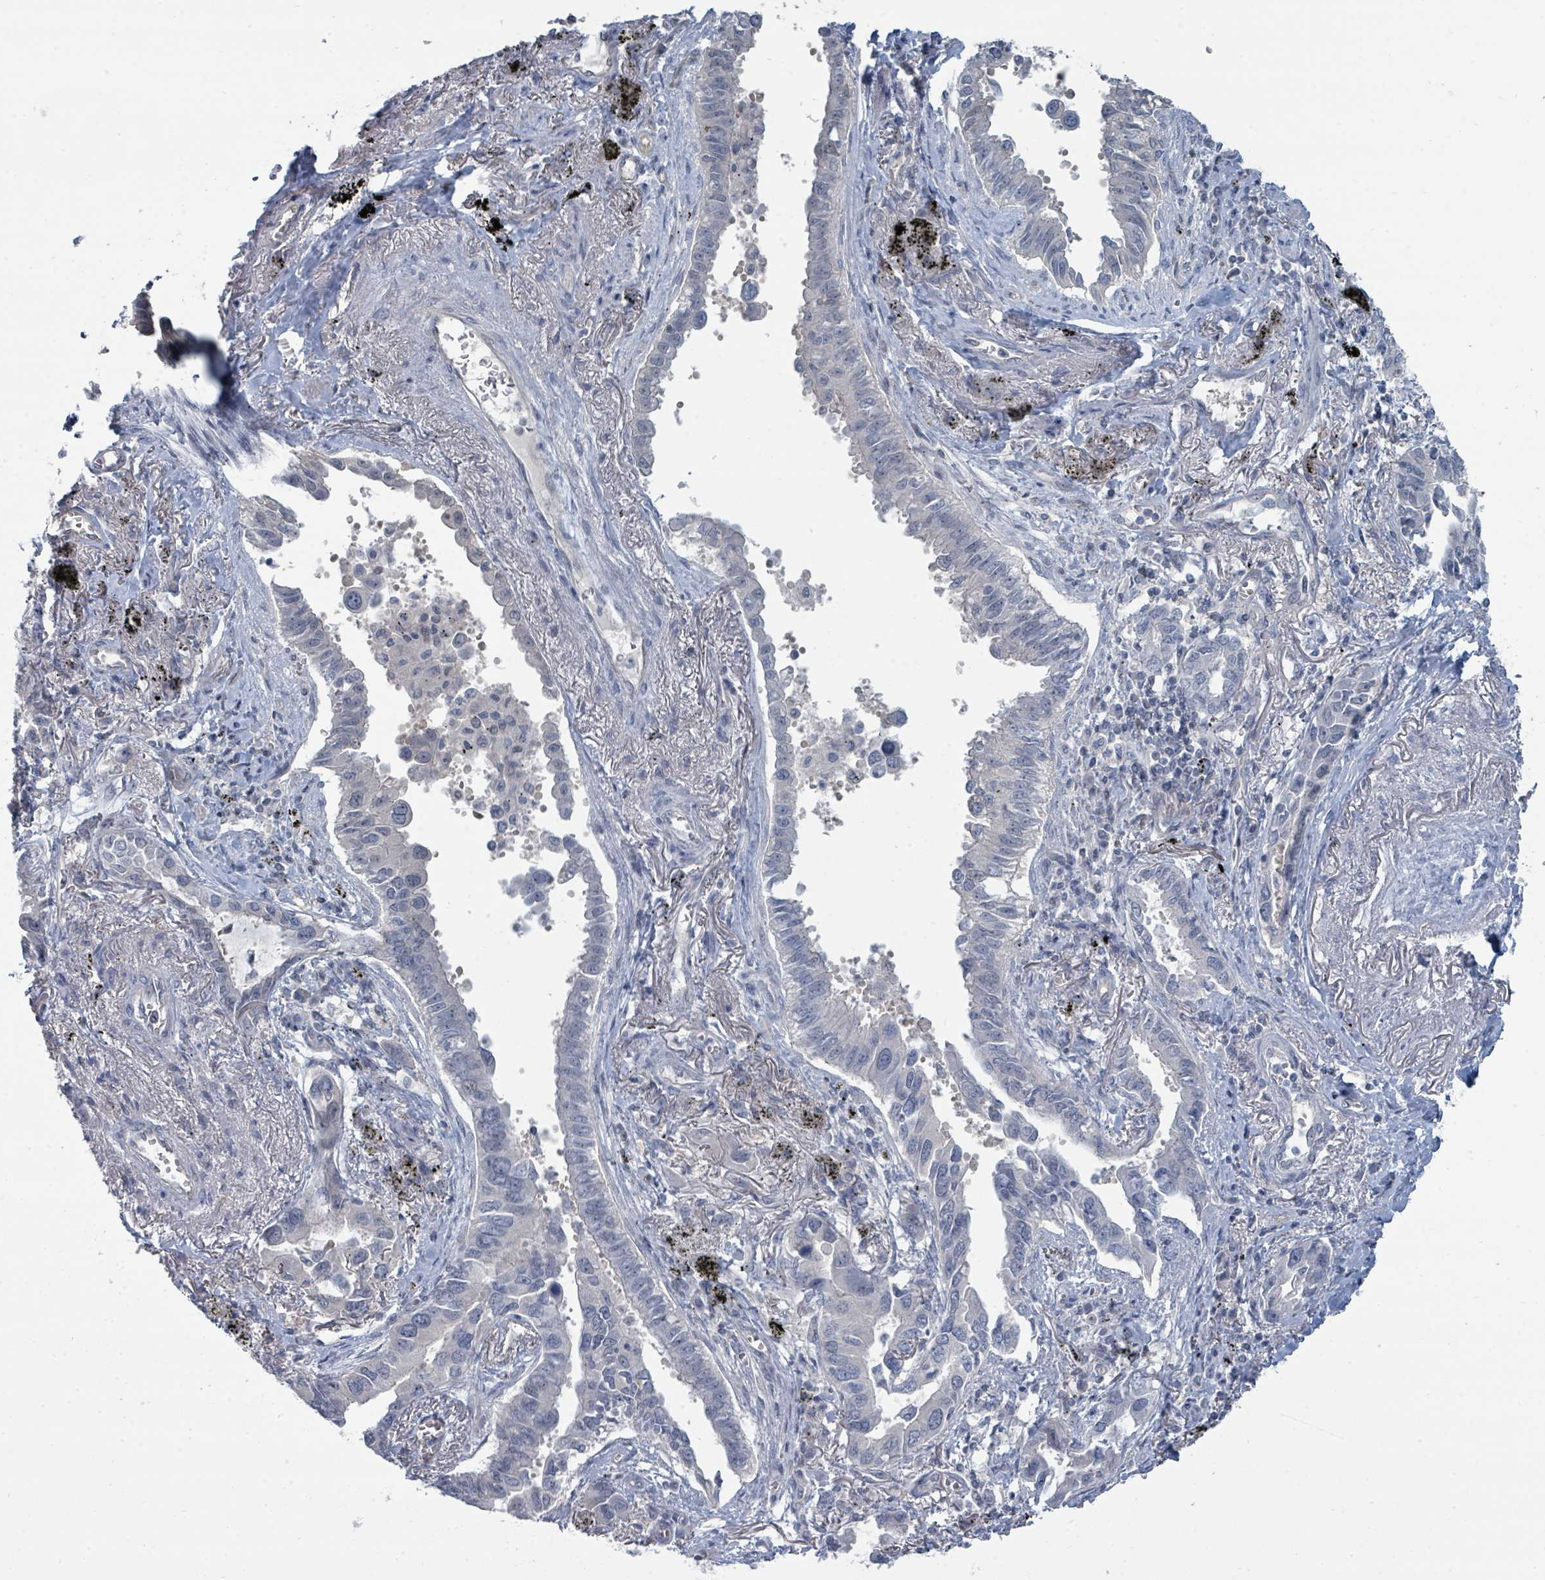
{"staining": {"intensity": "negative", "quantity": "none", "location": "none"}, "tissue": "lung cancer", "cell_type": "Tumor cells", "image_type": "cancer", "snomed": [{"axis": "morphology", "description": "Adenocarcinoma, NOS"}, {"axis": "topography", "description": "Lung"}], "caption": "This micrograph is of lung cancer stained with immunohistochemistry to label a protein in brown with the nuclei are counter-stained blue. There is no positivity in tumor cells.", "gene": "SLC25A45", "patient": {"sex": "male", "age": 67}}